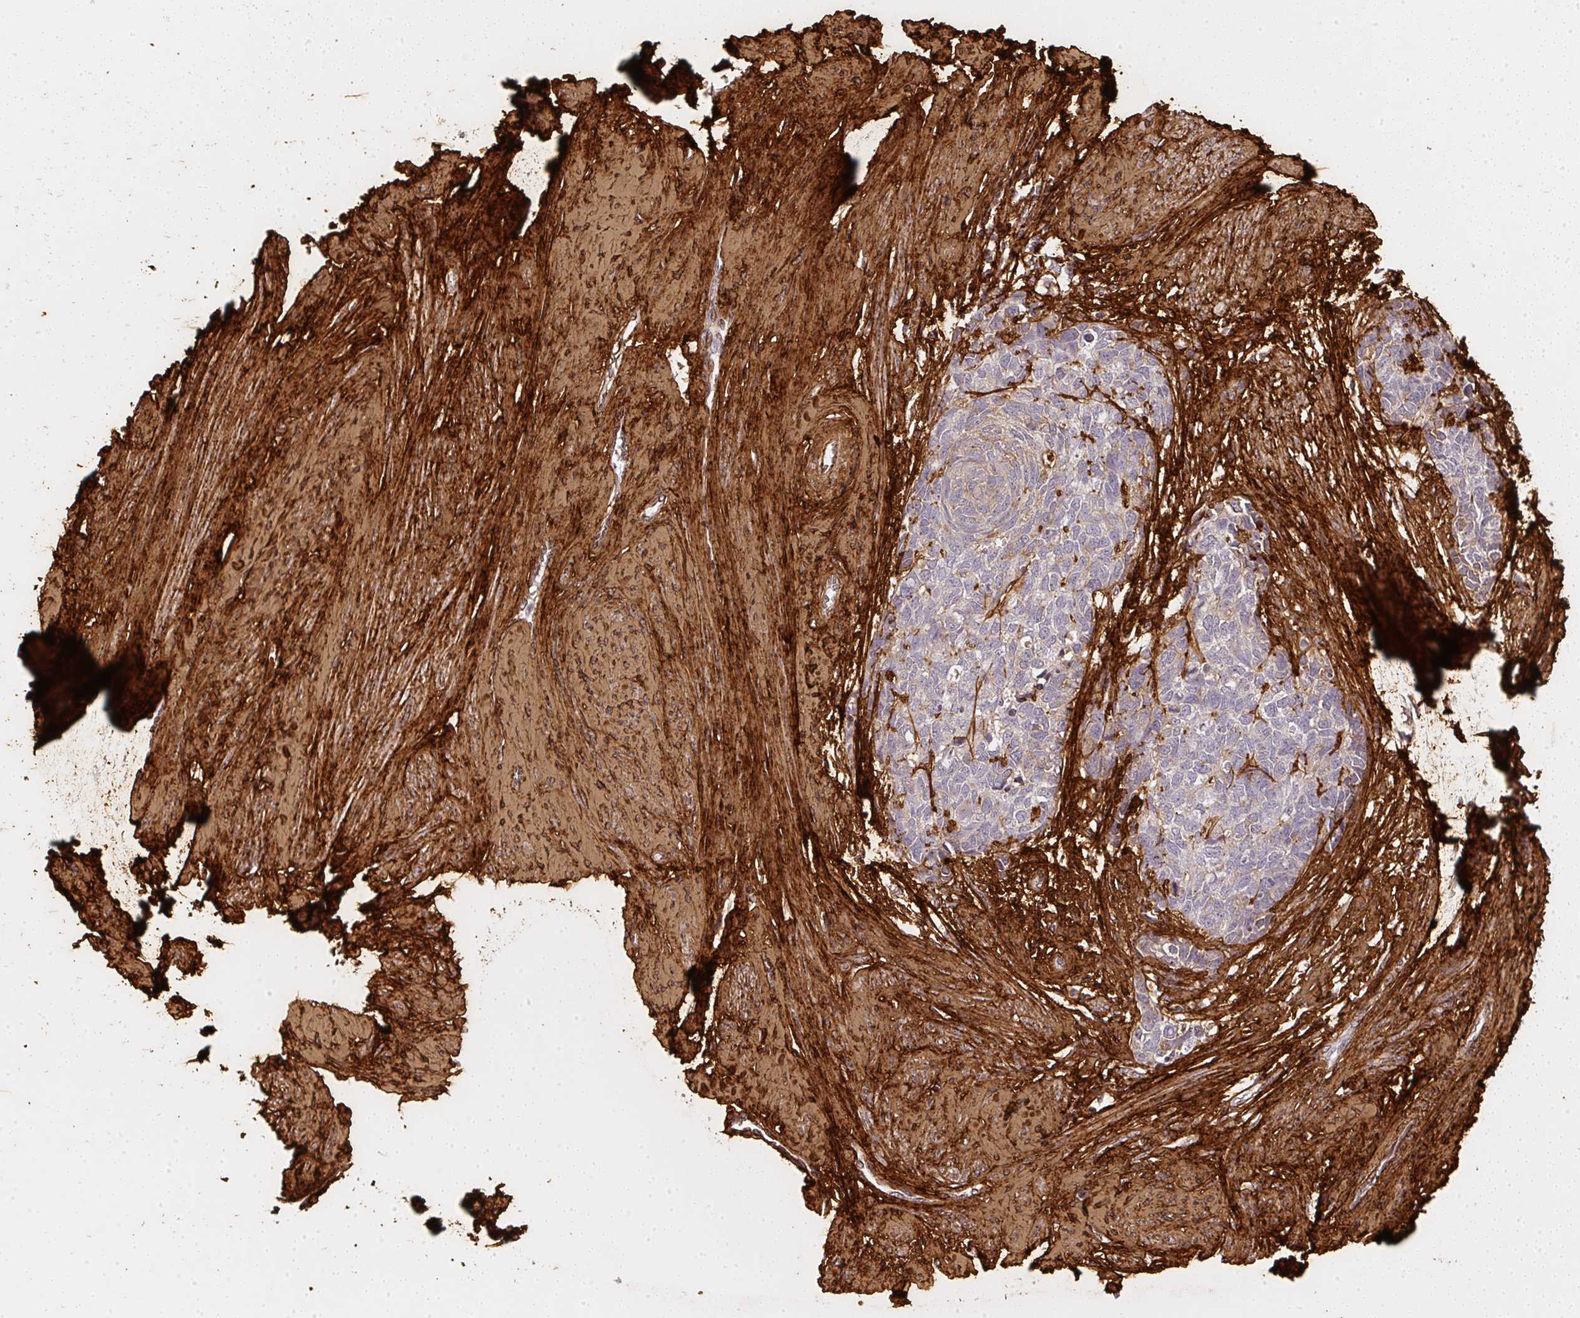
{"staining": {"intensity": "negative", "quantity": "none", "location": "none"}, "tissue": "cervical cancer", "cell_type": "Tumor cells", "image_type": "cancer", "snomed": [{"axis": "morphology", "description": "Squamous cell carcinoma, NOS"}, {"axis": "topography", "description": "Cervix"}], "caption": "The immunohistochemistry micrograph has no significant staining in tumor cells of cervical cancer tissue.", "gene": "COL3A1", "patient": {"sex": "female", "age": 63}}